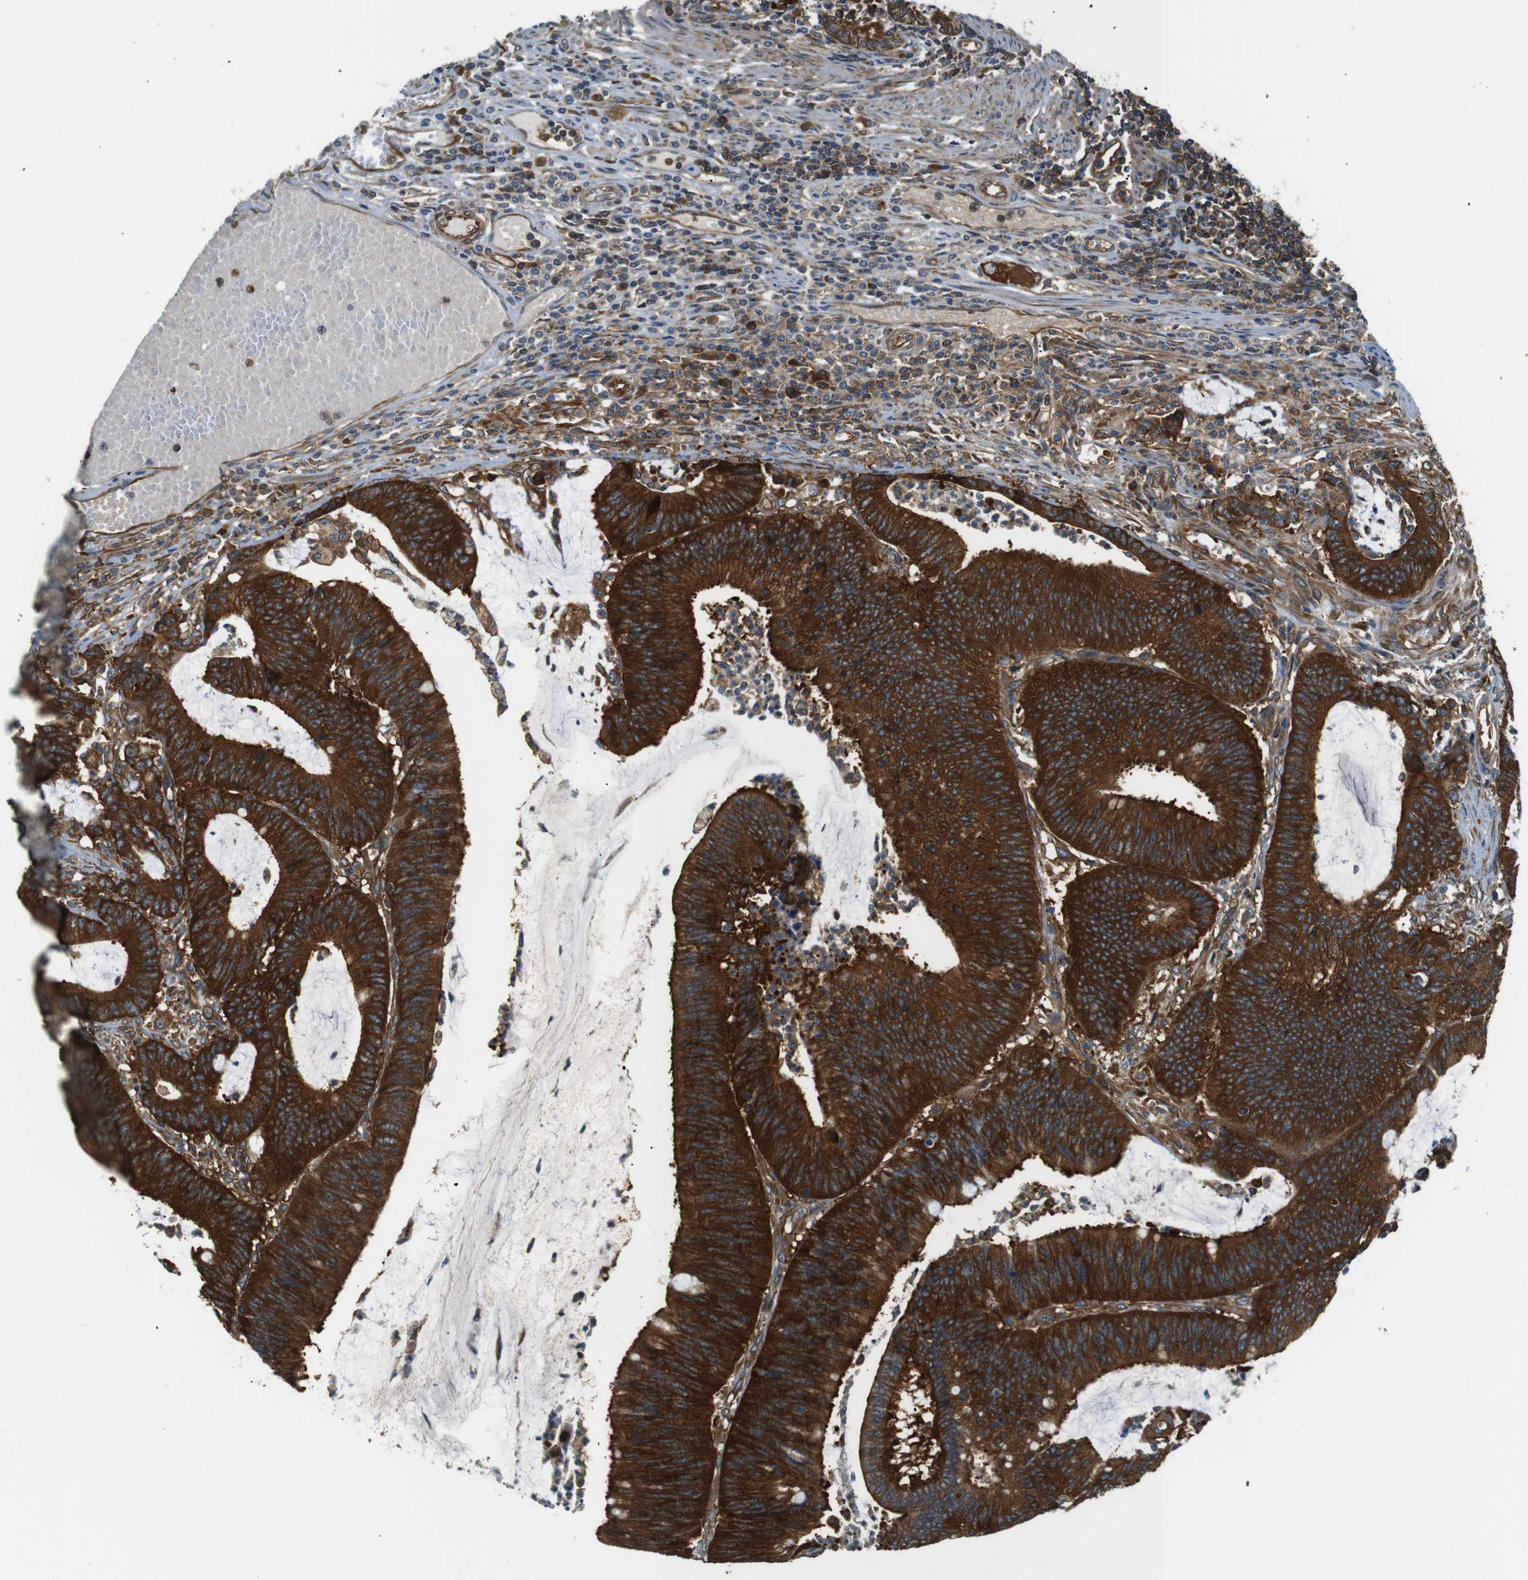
{"staining": {"intensity": "strong", "quantity": ">75%", "location": "cytoplasmic/membranous"}, "tissue": "colorectal cancer", "cell_type": "Tumor cells", "image_type": "cancer", "snomed": [{"axis": "morphology", "description": "Adenocarcinoma, NOS"}, {"axis": "topography", "description": "Rectum"}], "caption": "Protein analysis of colorectal adenocarcinoma tissue exhibits strong cytoplasmic/membranous expression in approximately >75% of tumor cells.", "gene": "TSC1", "patient": {"sex": "female", "age": 66}}